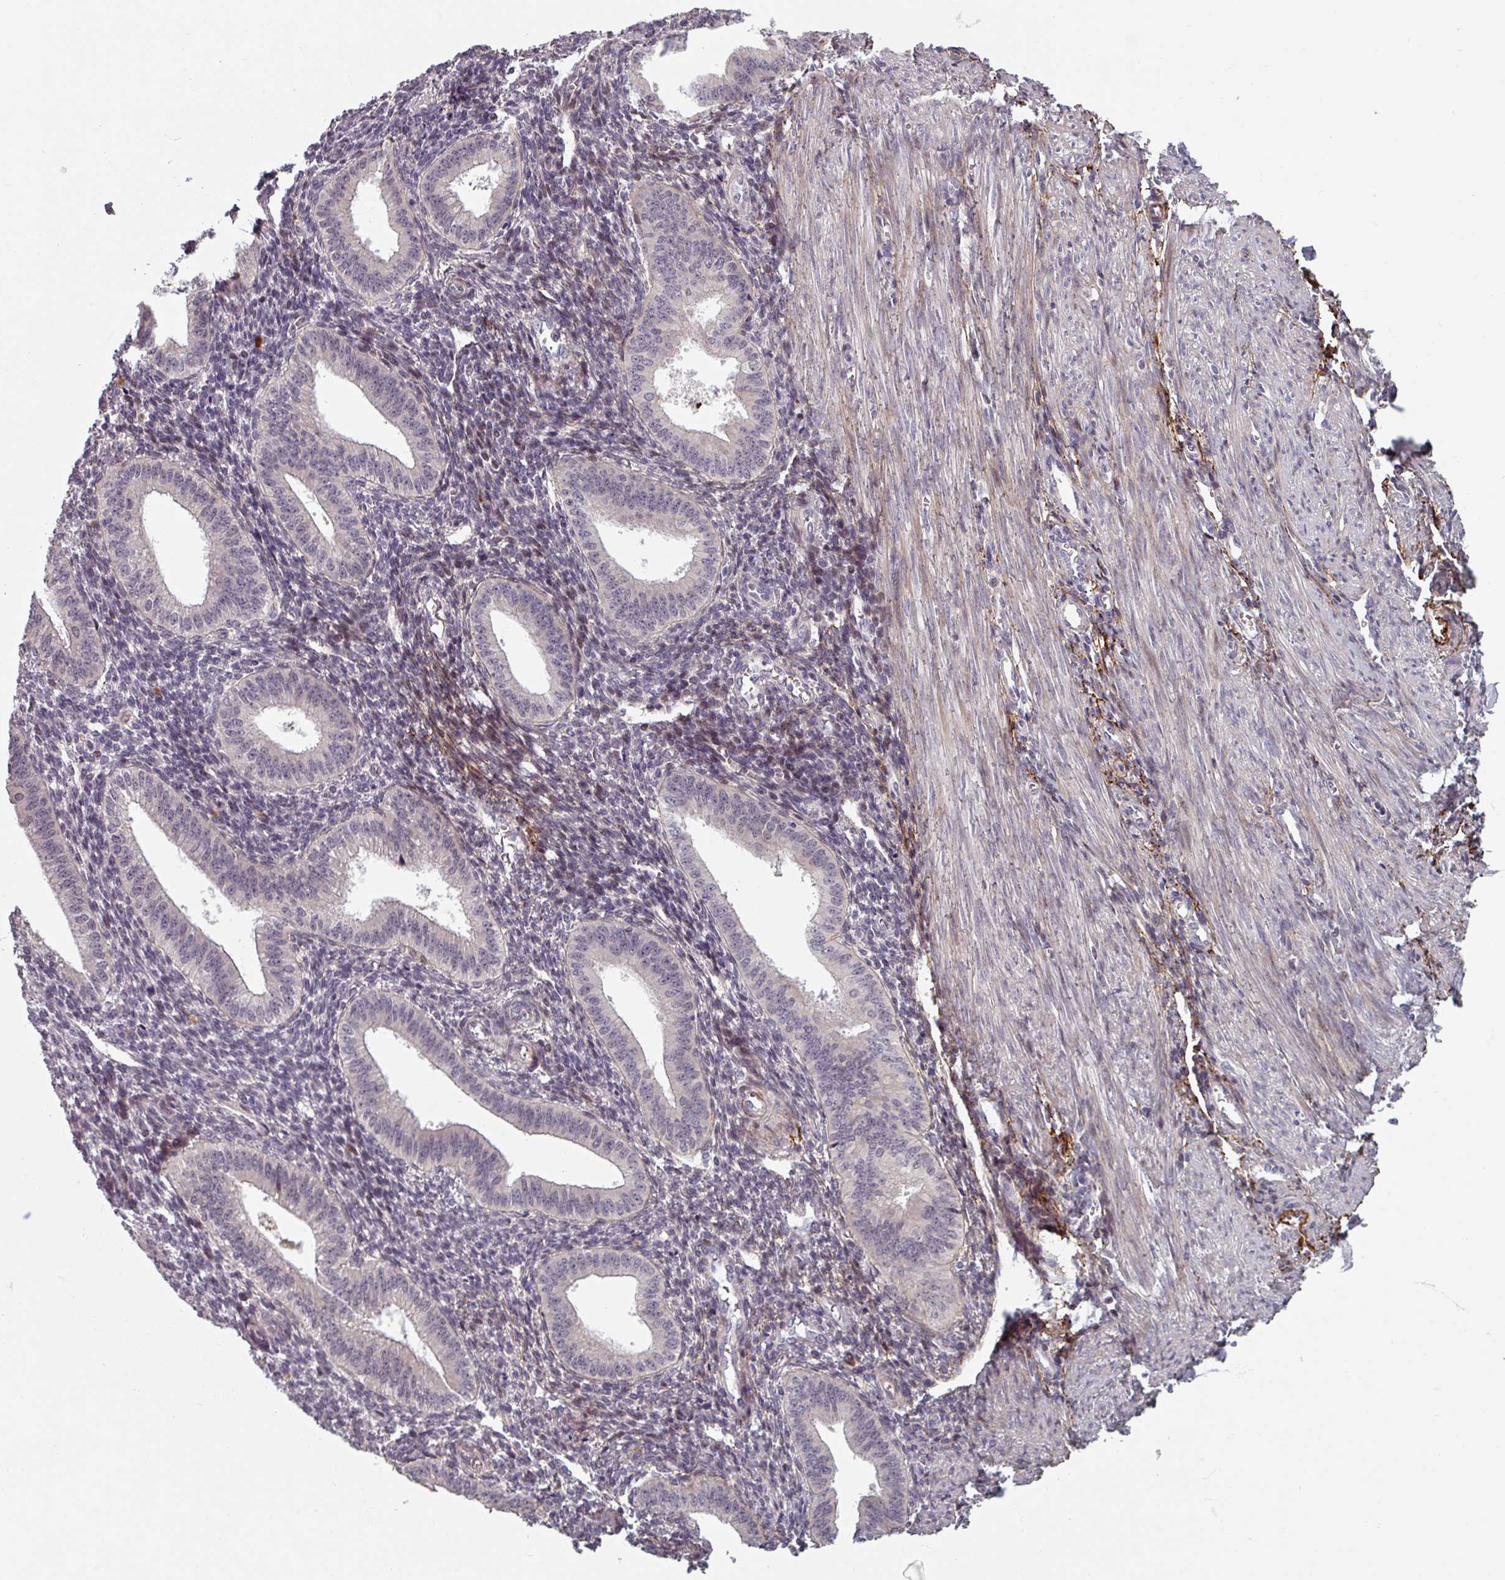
{"staining": {"intensity": "negative", "quantity": "none", "location": "none"}, "tissue": "endometrium", "cell_type": "Cells in endometrial stroma", "image_type": "normal", "snomed": [{"axis": "morphology", "description": "Normal tissue, NOS"}, {"axis": "topography", "description": "Endometrium"}], "caption": "This image is of benign endometrium stained with IHC to label a protein in brown with the nuclei are counter-stained blue. There is no staining in cells in endometrial stroma.", "gene": "CYB5RL", "patient": {"sex": "female", "age": 34}}